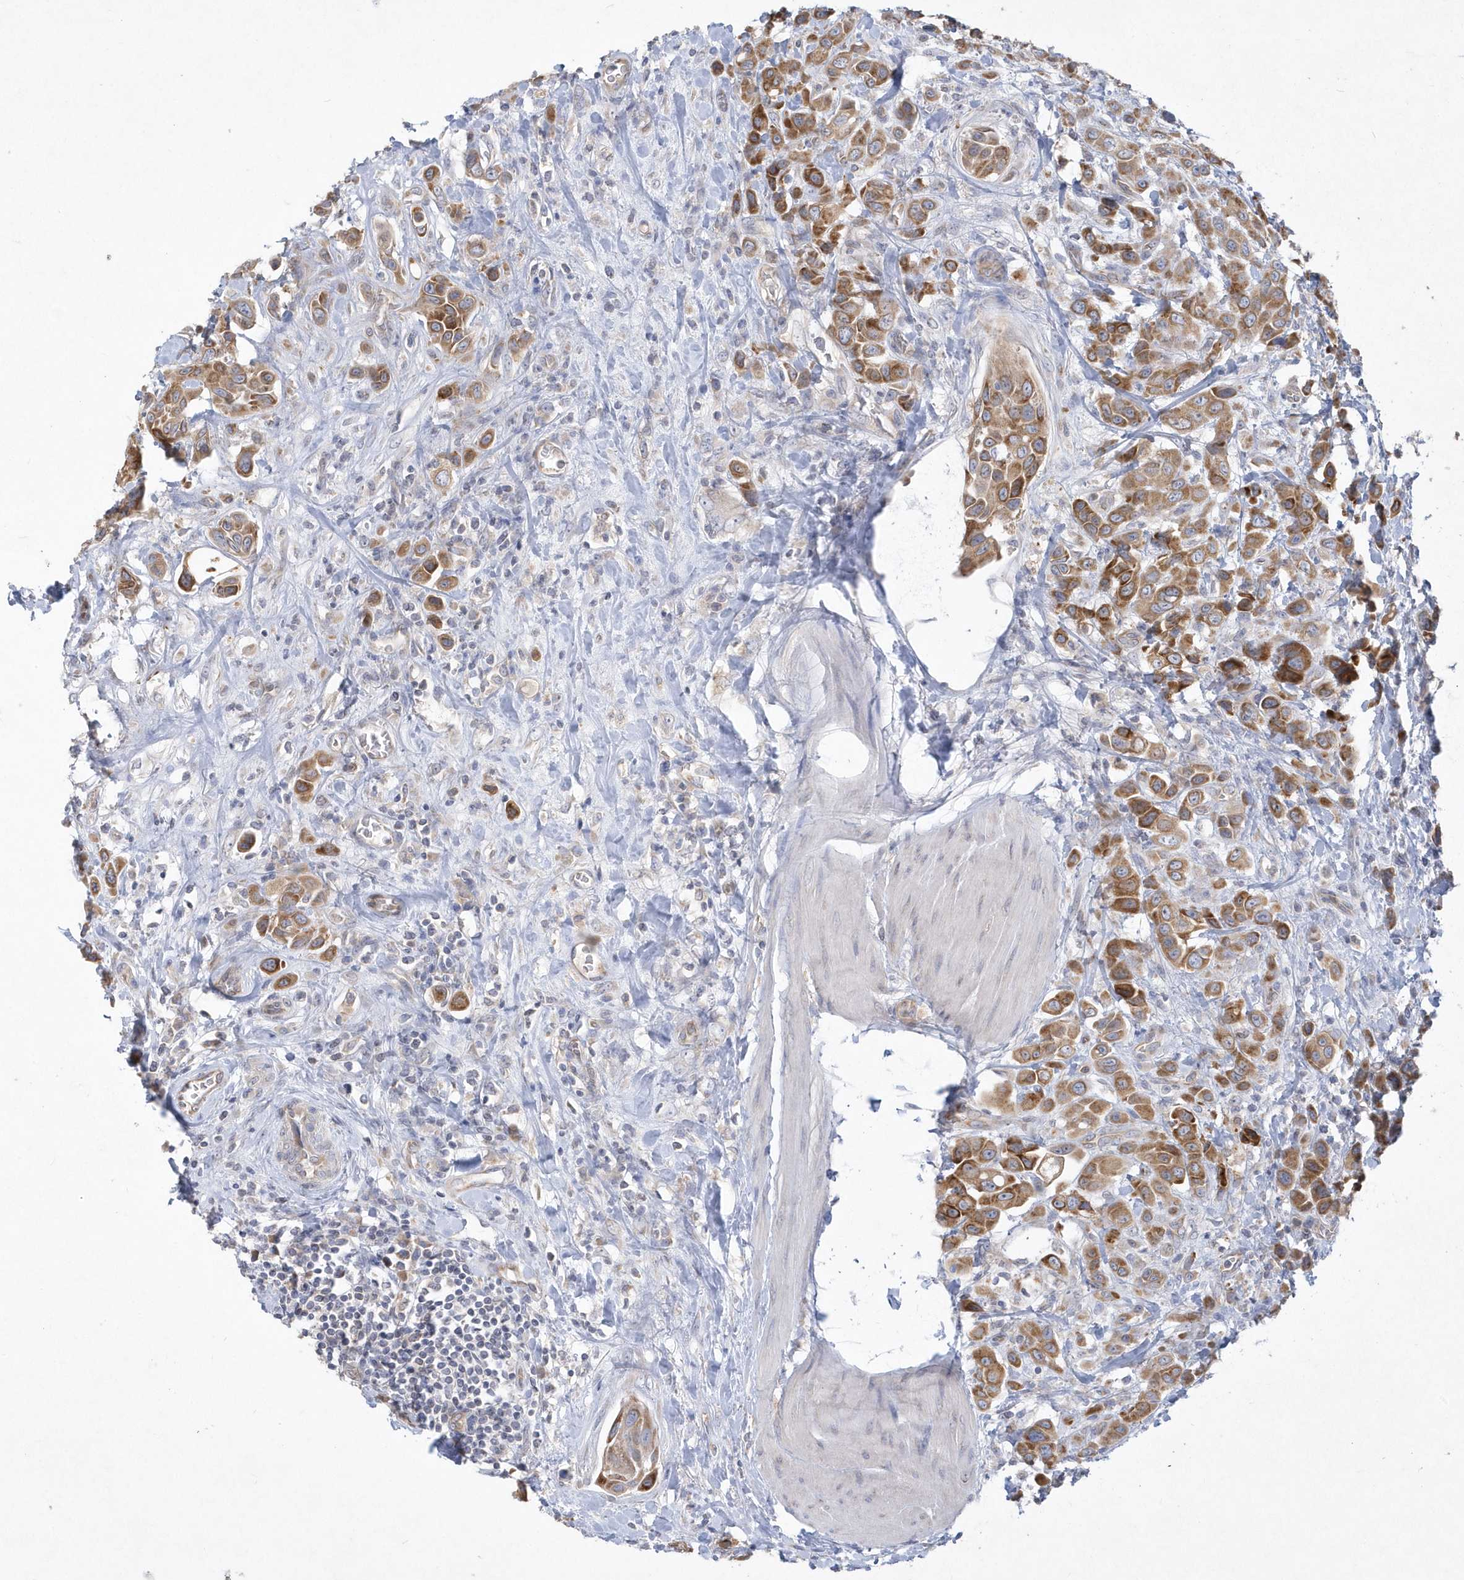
{"staining": {"intensity": "moderate", "quantity": ">75%", "location": "cytoplasmic/membranous"}, "tissue": "urothelial cancer", "cell_type": "Tumor cells", "image_type": "cancer", "snomed": [{"axis": "morphology", "description": "Urothelial carcinoma, High grade"}, {"axis": "topography", "description": "Urinary bladder"}], "caption": "The photomicrograph reveals staining of urothelial carcinoma (high-grade), revealing moderate cytoplasmic/membranous protein staining (brown color) within tumor cells.", "gene": "DGAT1", "patient": {"sex": "male", "age": 50}}